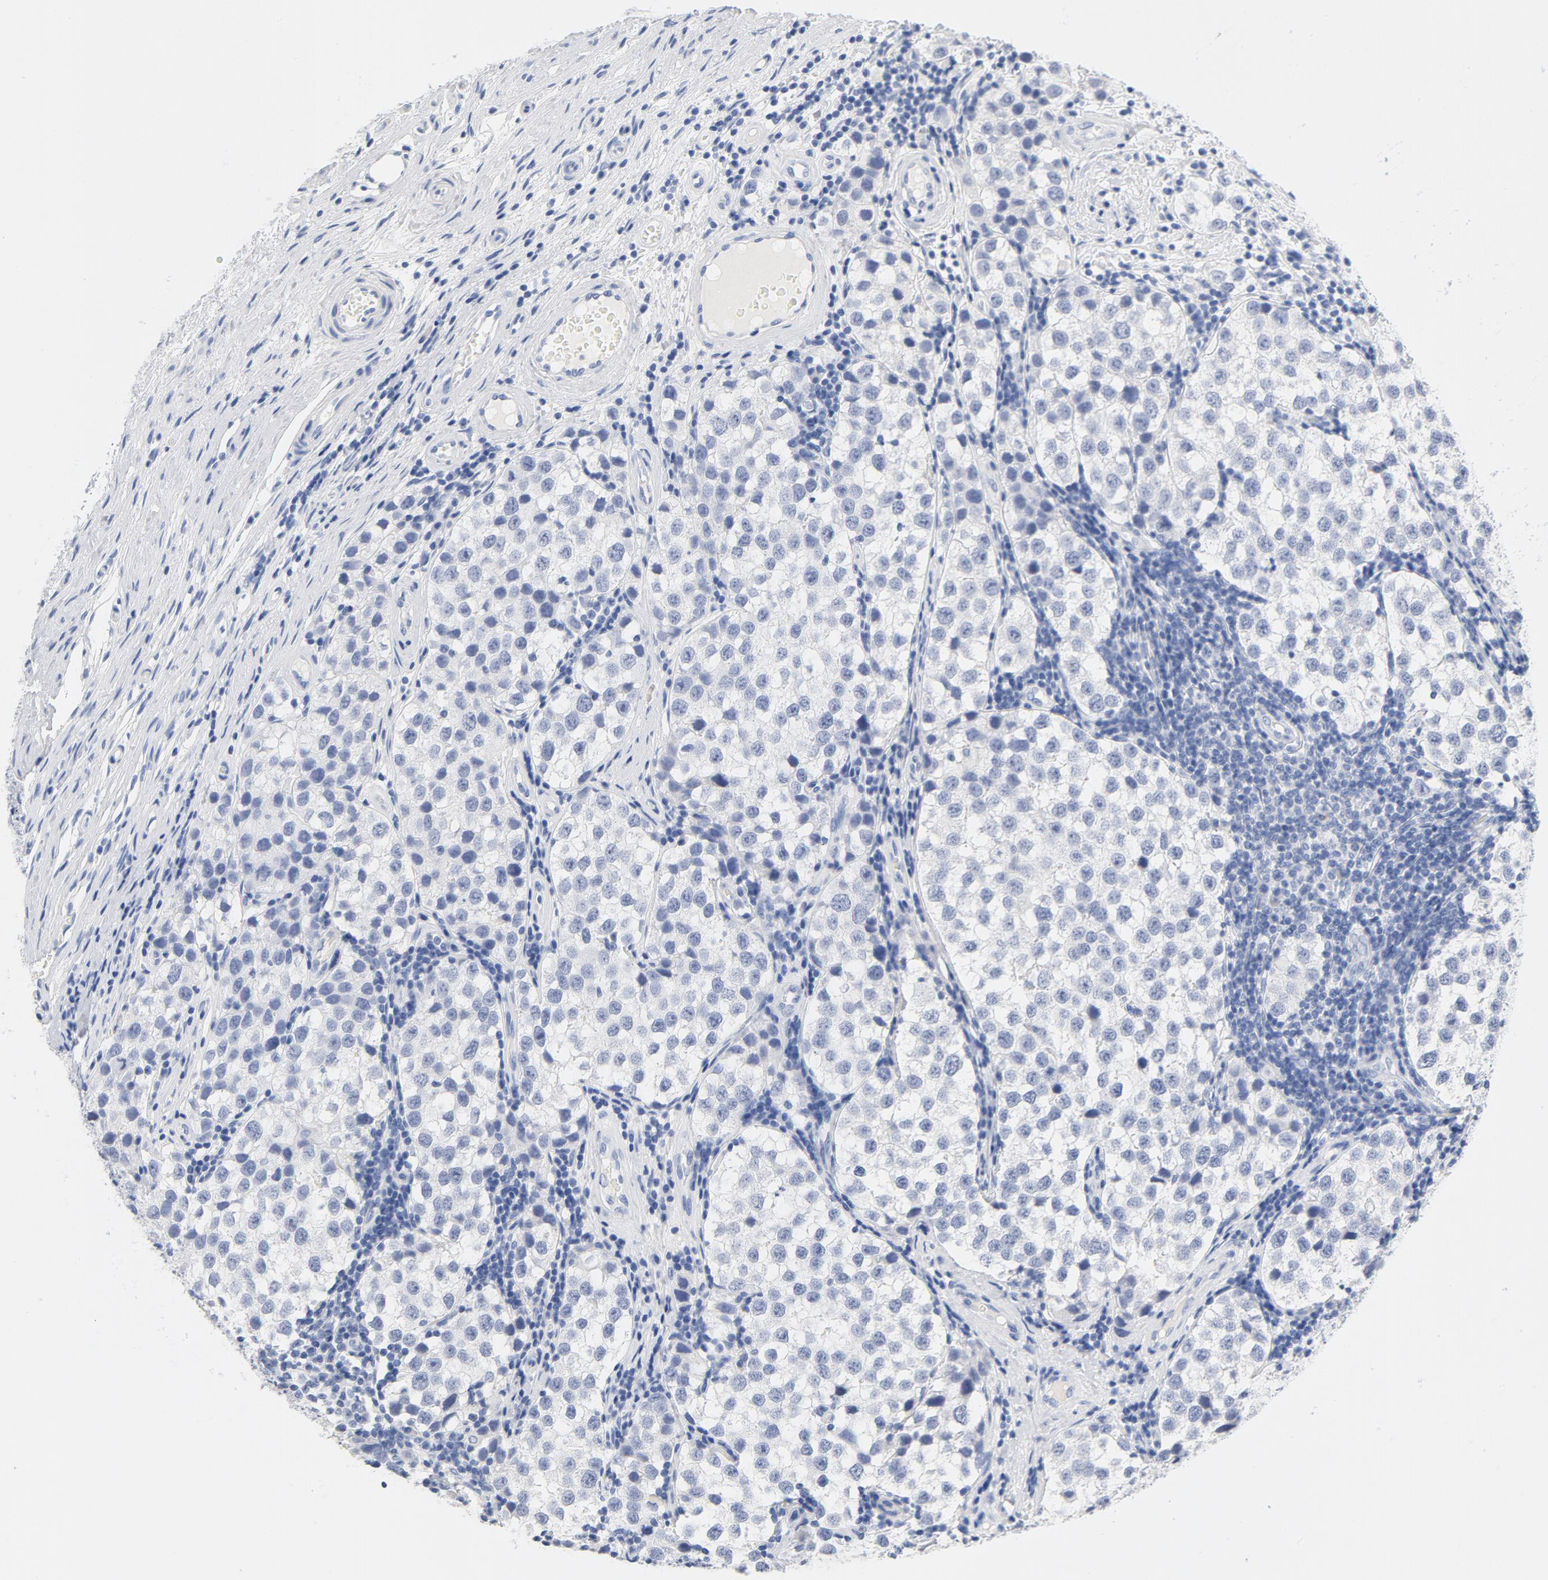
{"staining": {"intensity": "negative", "quantity": "none", "location": "none"}, "tissue": "testis cancer", "cell_type": "Tumor cells", "image_type": "cancer", "snomed": [{"axis": "morphology", "description": "Seminoma, NOS"}, {"axis": "topography", "description": "Testis"}], "caption": "Tumor cells show no significant staining in testis seminoma.", "gene": "HOMER1", "patient": {"sex": "male", "age": 39}}